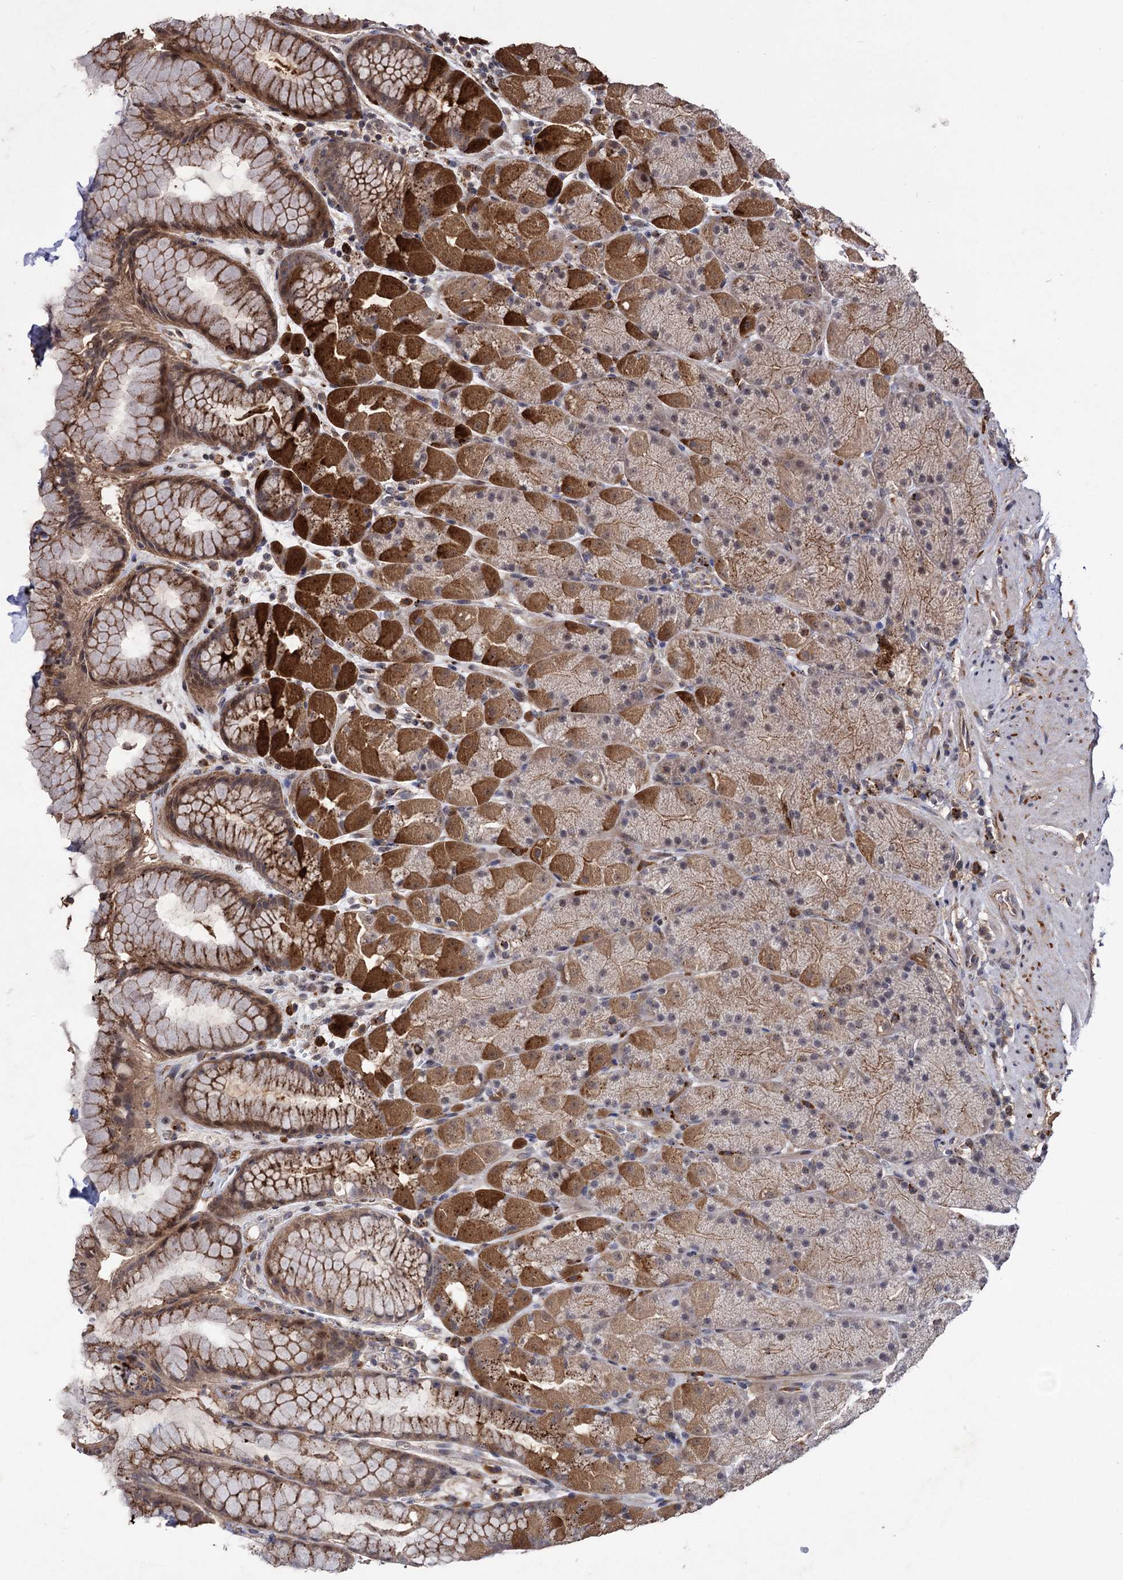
{"staining": {"intensity": "strong", "quantity": "25%-75%", "location": "cytoplasmic/membranous,nuclear"}, "tissue": "stomach", "cell_type": "Glandular cells", "image_type": "normal", "snomed": [{"axis": "morphology", "description": "Normal tissue, NOS"}, {"axis": "topography", "description": "Stomach, upper"}, {"axis": "topography", "description": "Stomach, lower"}], "caption": "Stomach stained for a protein reveals strong cytoplasmic/membranous,nuclear positivity in glandular cells. (DAB IHC, brown staining for protein, blue staining for nuclei).", "gene": "MICAL2", "patient": {"sex": "male", "age": 67}}